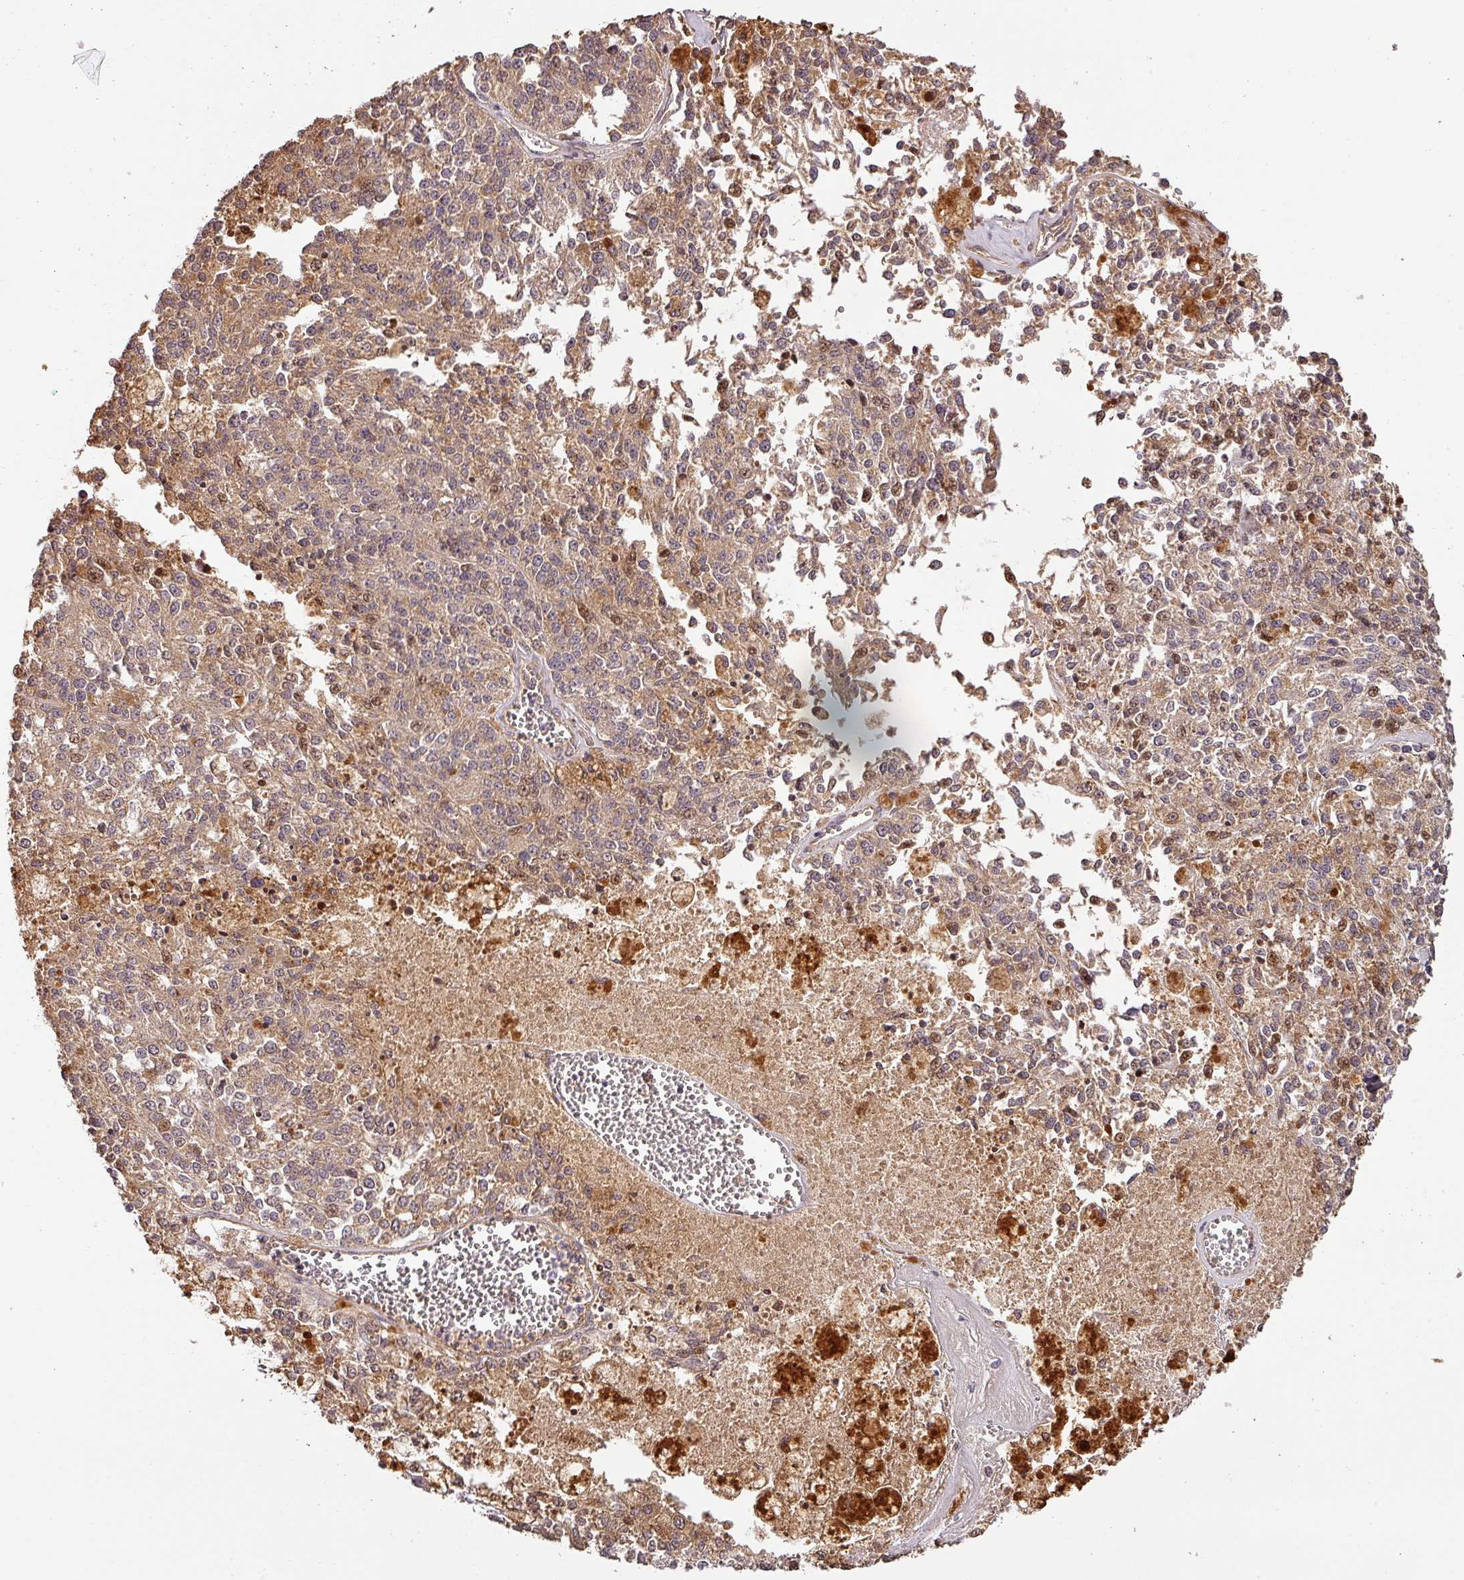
{"staining": {"intensity": "weak", "quantity": ">75%", "location": "cytoplasmic/membranous"}, "tissue": "melanoma", "cell_type": "Tumor cells", "image_type": "cancer", "snomed": [{"axis": "morphology", "description": "Malignant melanoma, NOS"}, {"axis": "topography", "description": "Skin"}], "caption": "Immunohistochemistry micrograph of neoplastic tissue: human malignant melanoma stained using immunohistochemistry (IHC) demonstrates low levels of weak protein expression localized specifically in the cytoplasmic/membranous of tumor cells, appearing as a cytoplasmic/membranous brown color.", "gene": "BPIFB3", "patient": {"sex": "female", "age": 64}}